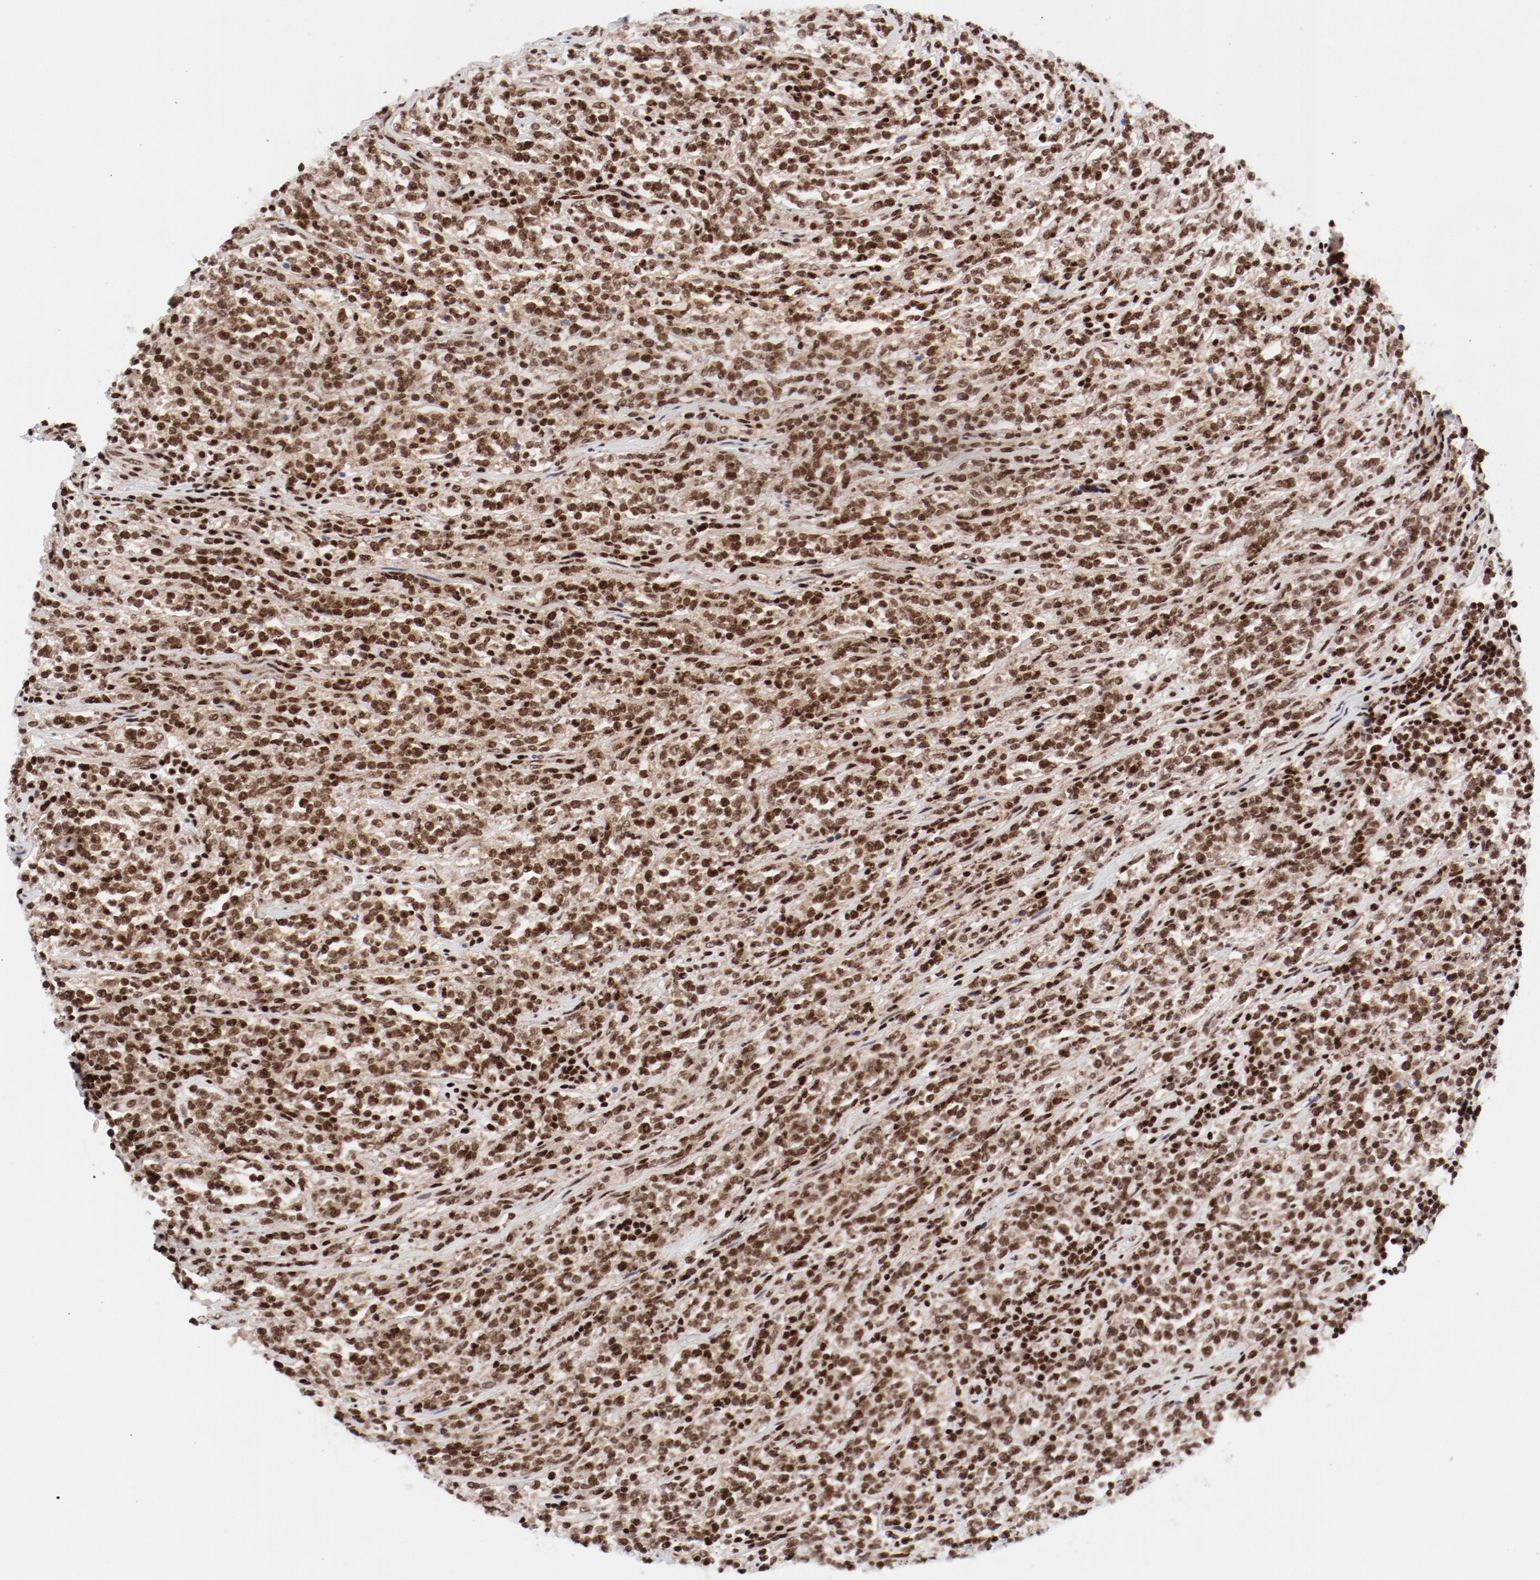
{"staining": {"intensity": "strong", "quantity": ">75%", "location": "nuclear"}, "tissue": "lymphoma", "cell_type": "Tumor cells", "image_type": "cancer", "snomed": [{"axis": "morphology", "description": "Malignant lymphoma, non-Hodgkin's type, High grade"}, {"axis": "topography", "description": "Soft tissue"}], "caption": "Immunohistochemical staining of human lymphoma shows strong nuclear protein positivity in approximately >75% of tumor cells.", "gene": "NFYB", "patient": {"sex": "male", "age": 18}}